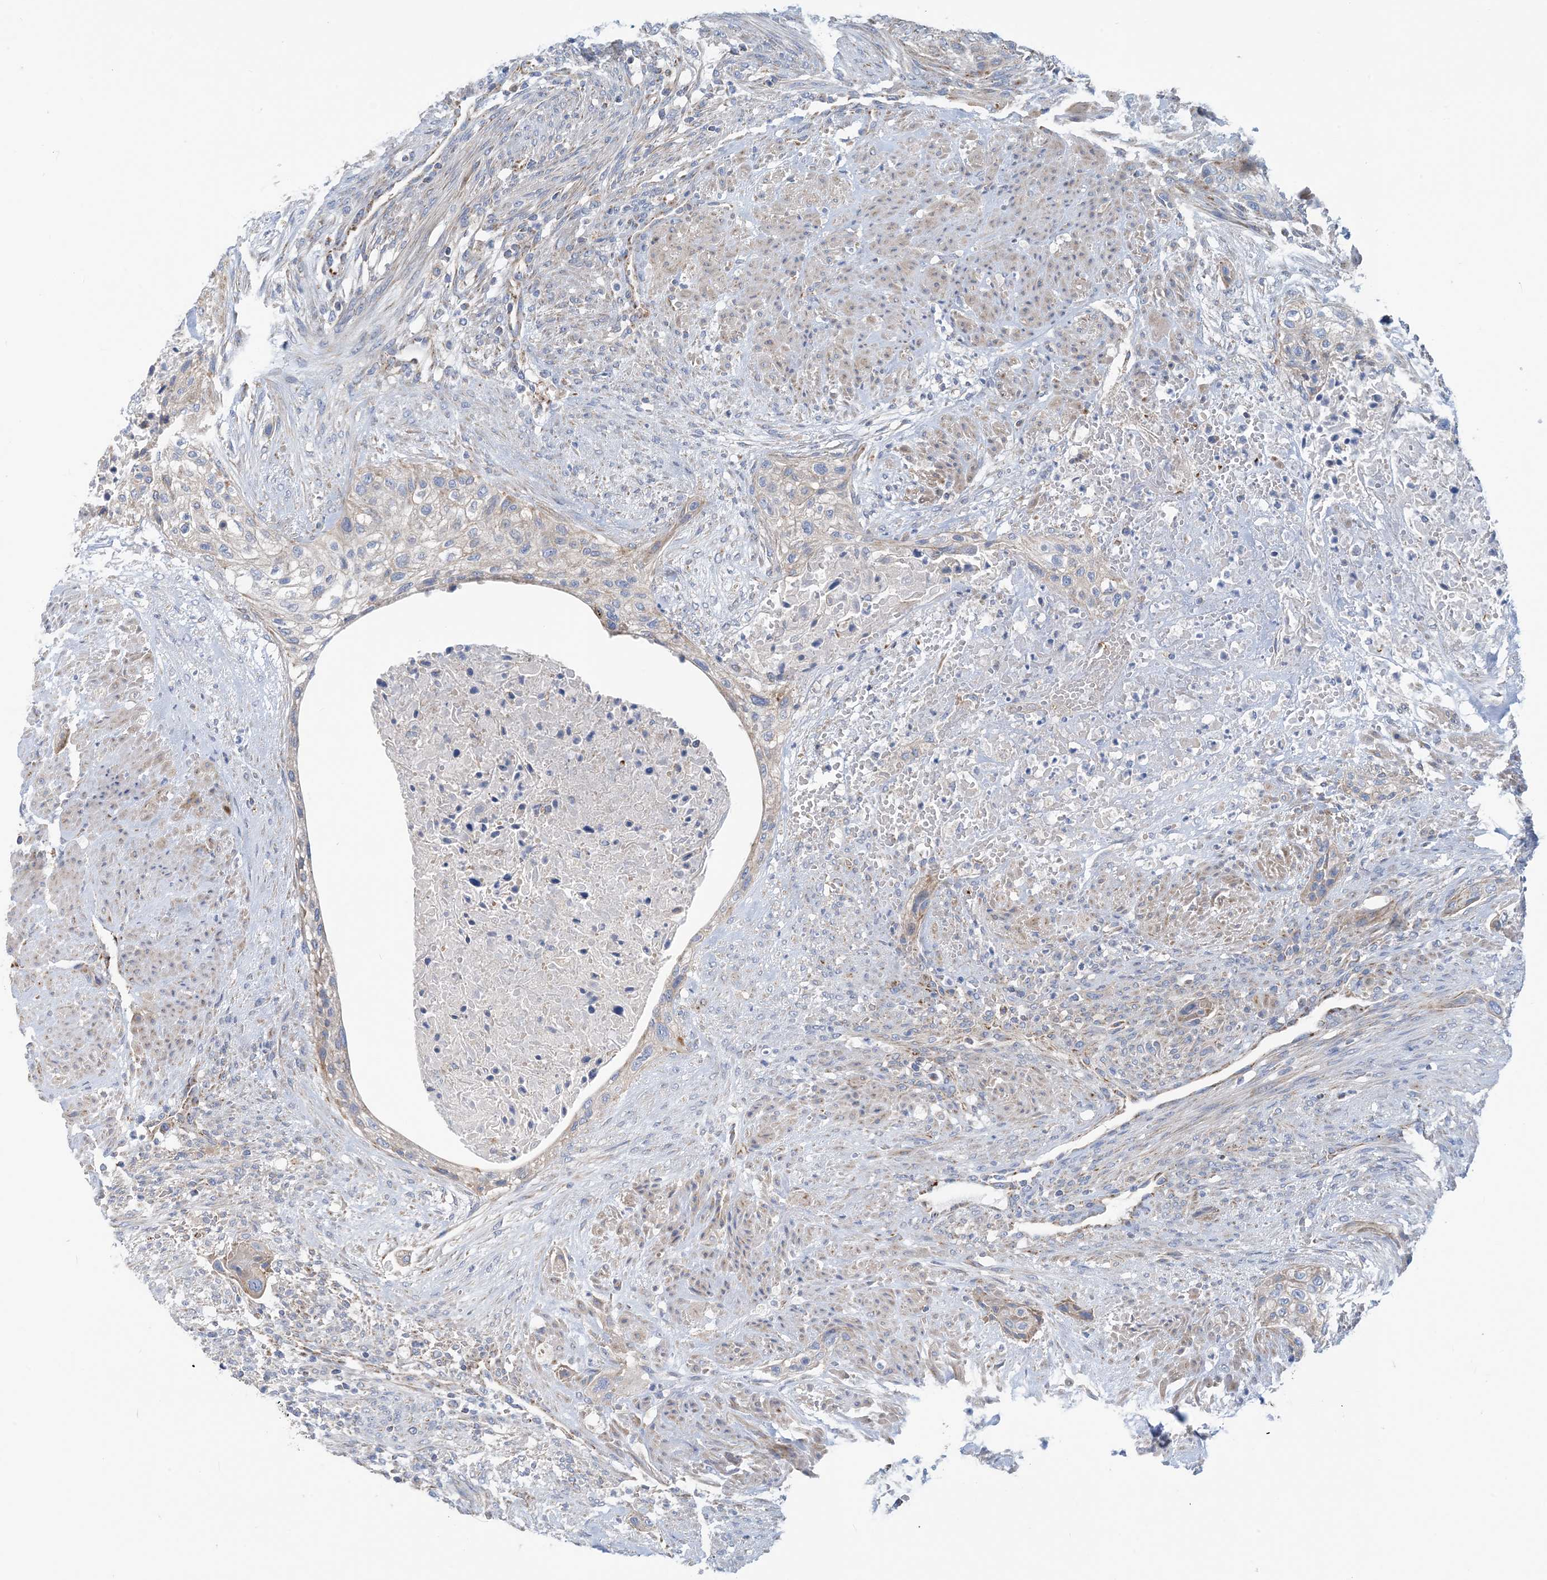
{"staining": {"intensity": "weak", "quantity": "<25%", "location": "cytoplasmic/membranous"}, "tissue": "urothelial cancer", "cell_type": "Tumor cells", "image_type": "cancer", "snomed": [{"axis": "morphology", "description": "Urothelial carcinoma, High grade"}, {"axis": "topography", "description": "Urinary bladder"}], "caption": "There is no significant staining in tumor cells of high-grade urothelial carcinoma.", "gene": "PHOSPHO2", "patient": {"sex": "male", "age": 35}}